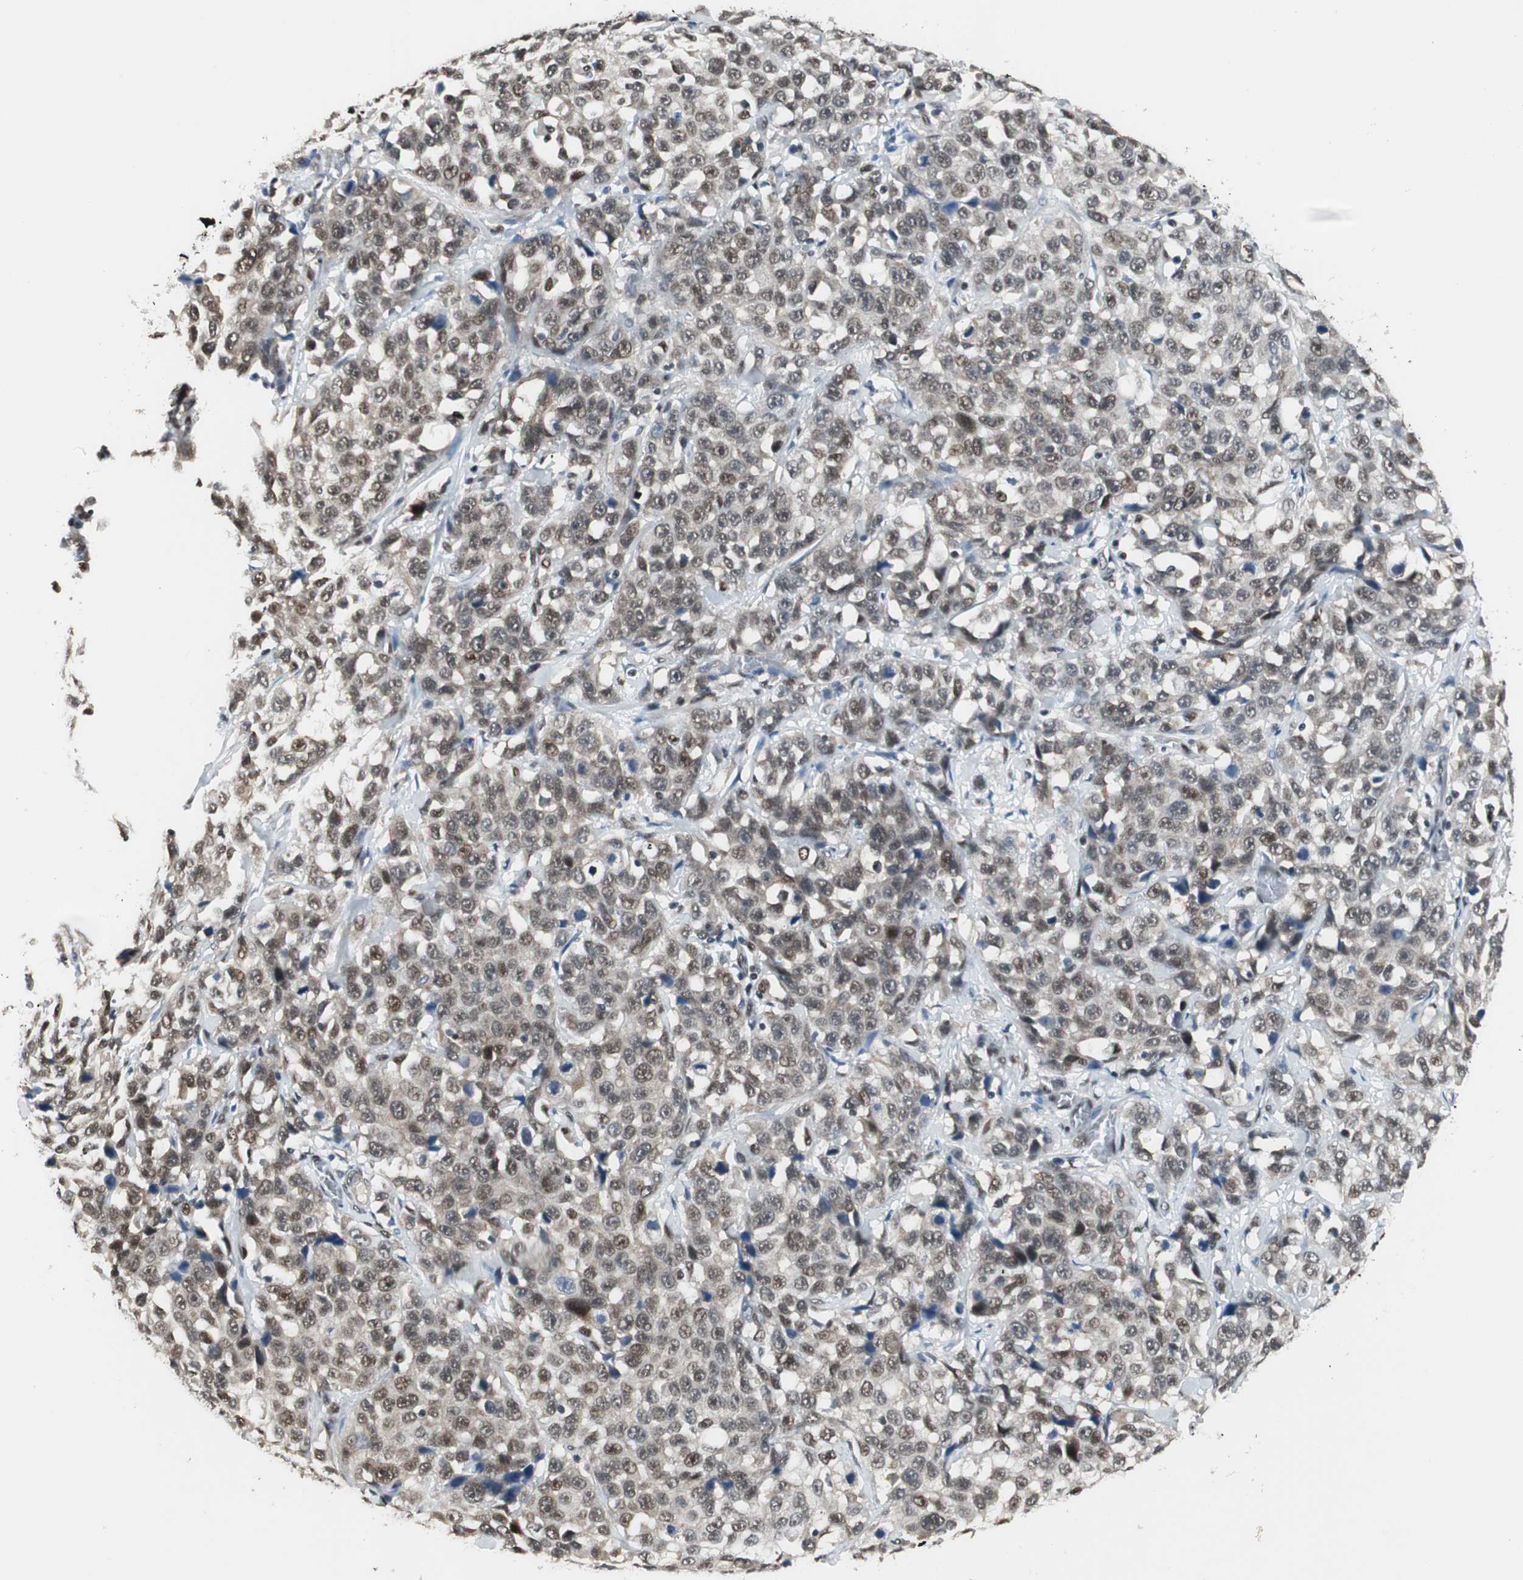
{"staining": {"intensity": "moderate", "quantity": ">75%", "location": "cytoplasmic/membranous,nuclear"}, "tissue": "stomach cancer", "cell_type": "Tumor cells", "image_type": "cancer", "snomed": [{"axis": "morphology", "description": "Normal tissue, NOS"}, {"axis": "morphology", "description": "Adenocarcinoma, NOS"}, {"axis": "topography", "description": "Stomach"}], "caption": "A medium amount of moderate cytoplasmic/membranous and nuclear expression is identified in about >75% of tumor cells in adenocarcinoma (stomach) tissue. (brown staining indicates protein expression, while blue staining denotes nuclei).", "gene": "ZBTB17", "patient": {"sex": "male", "age": 48}}